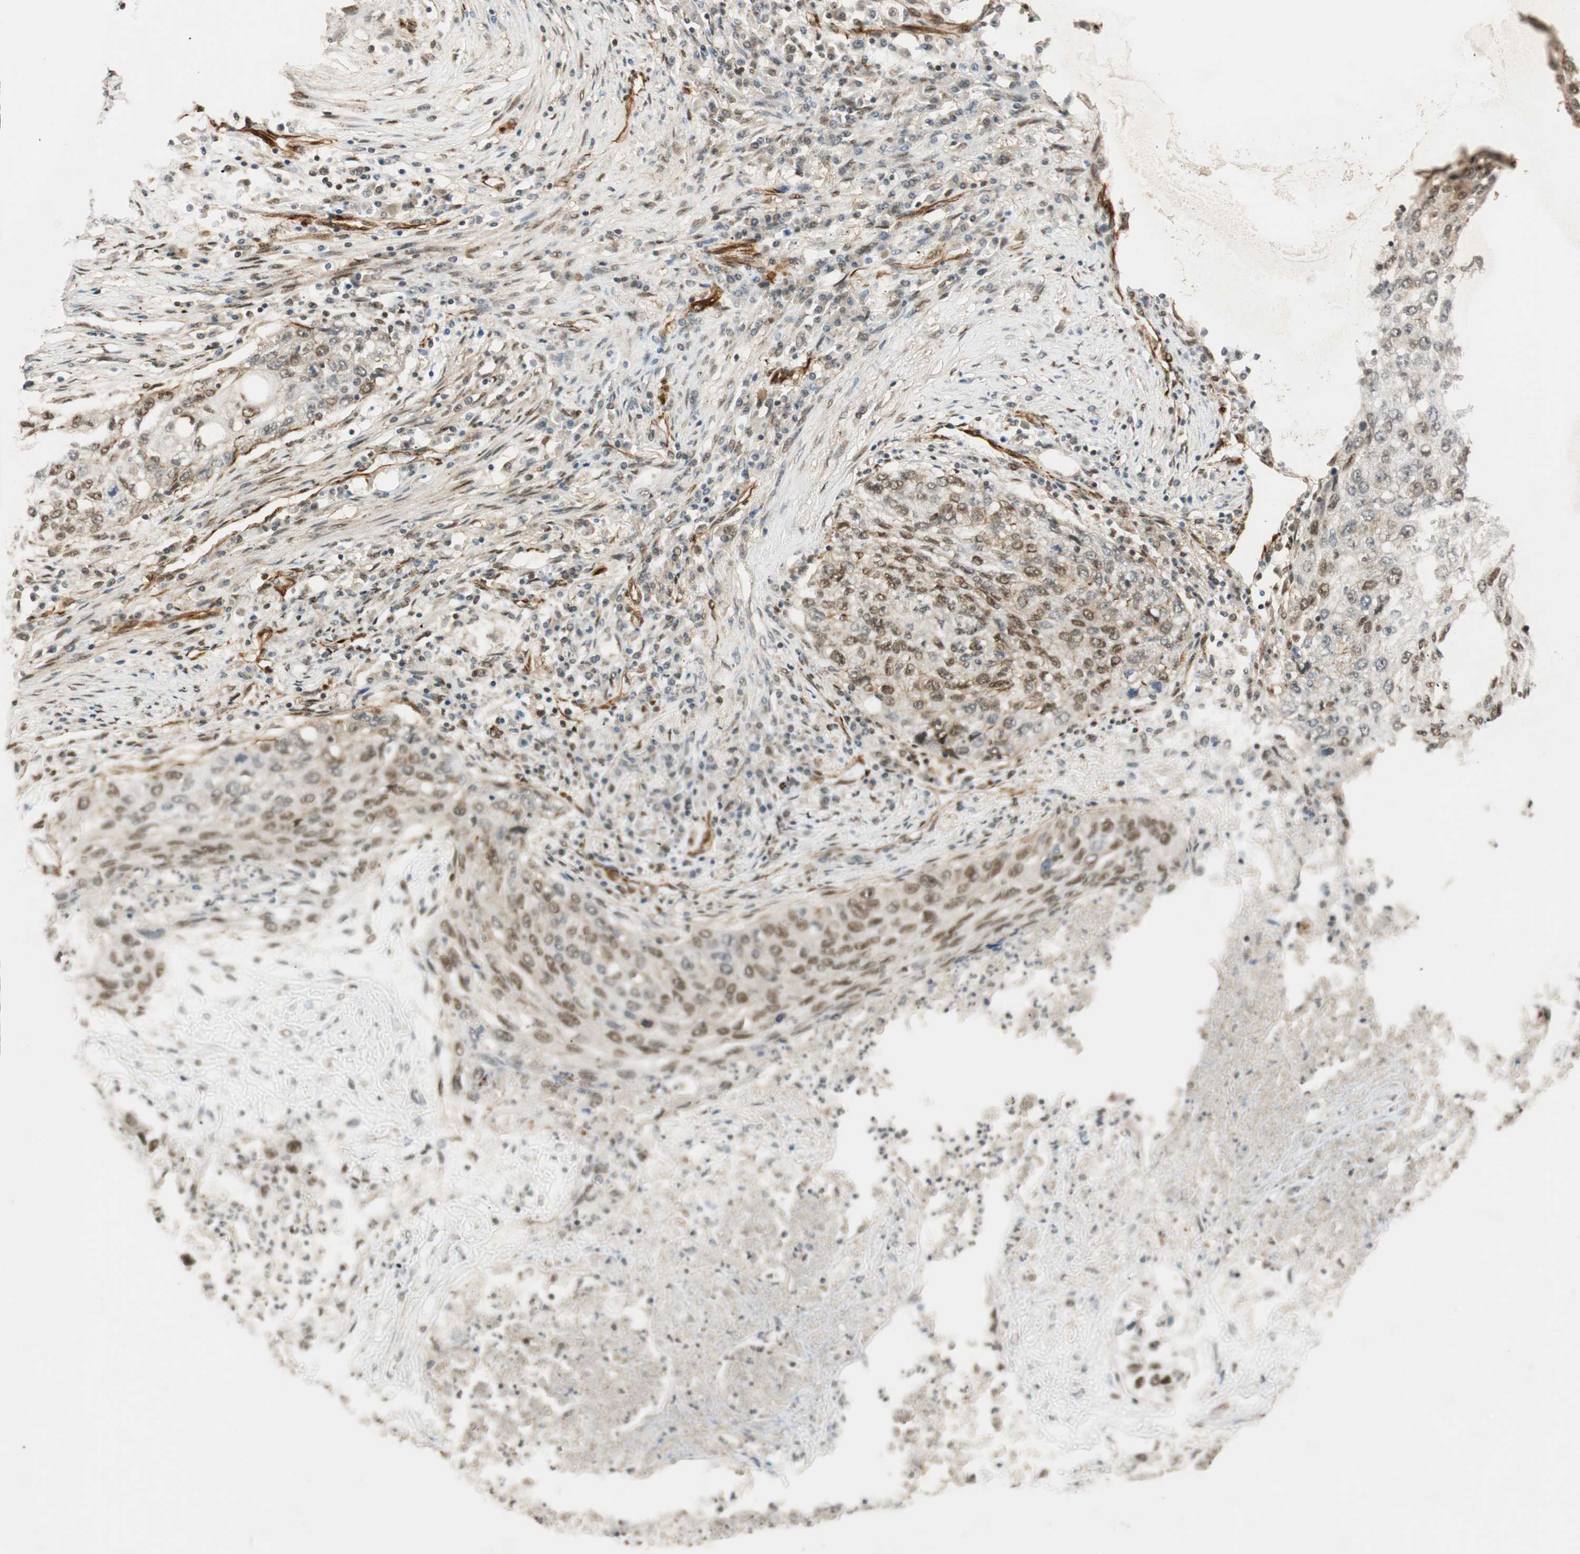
{"staining": {"intensity": "weak", "quantity": "<25%", "location": "nuclear"}, "tissue": "lung cancer", "cell_type": "Tumor cells", "image_type": "cancer", "snomed": [{"axis": "morphology", "description": "Squamous cell carcinoma, NOS"}, {"axis": "topography", "description": "Lung"}], "caption": "Lung cancer (squamous cell carcinoma) was stained to show a protein in brown. There is no significant staining in tumor cells.", "gene": "NES", "patient": {"sex": "female", "age": 63}}